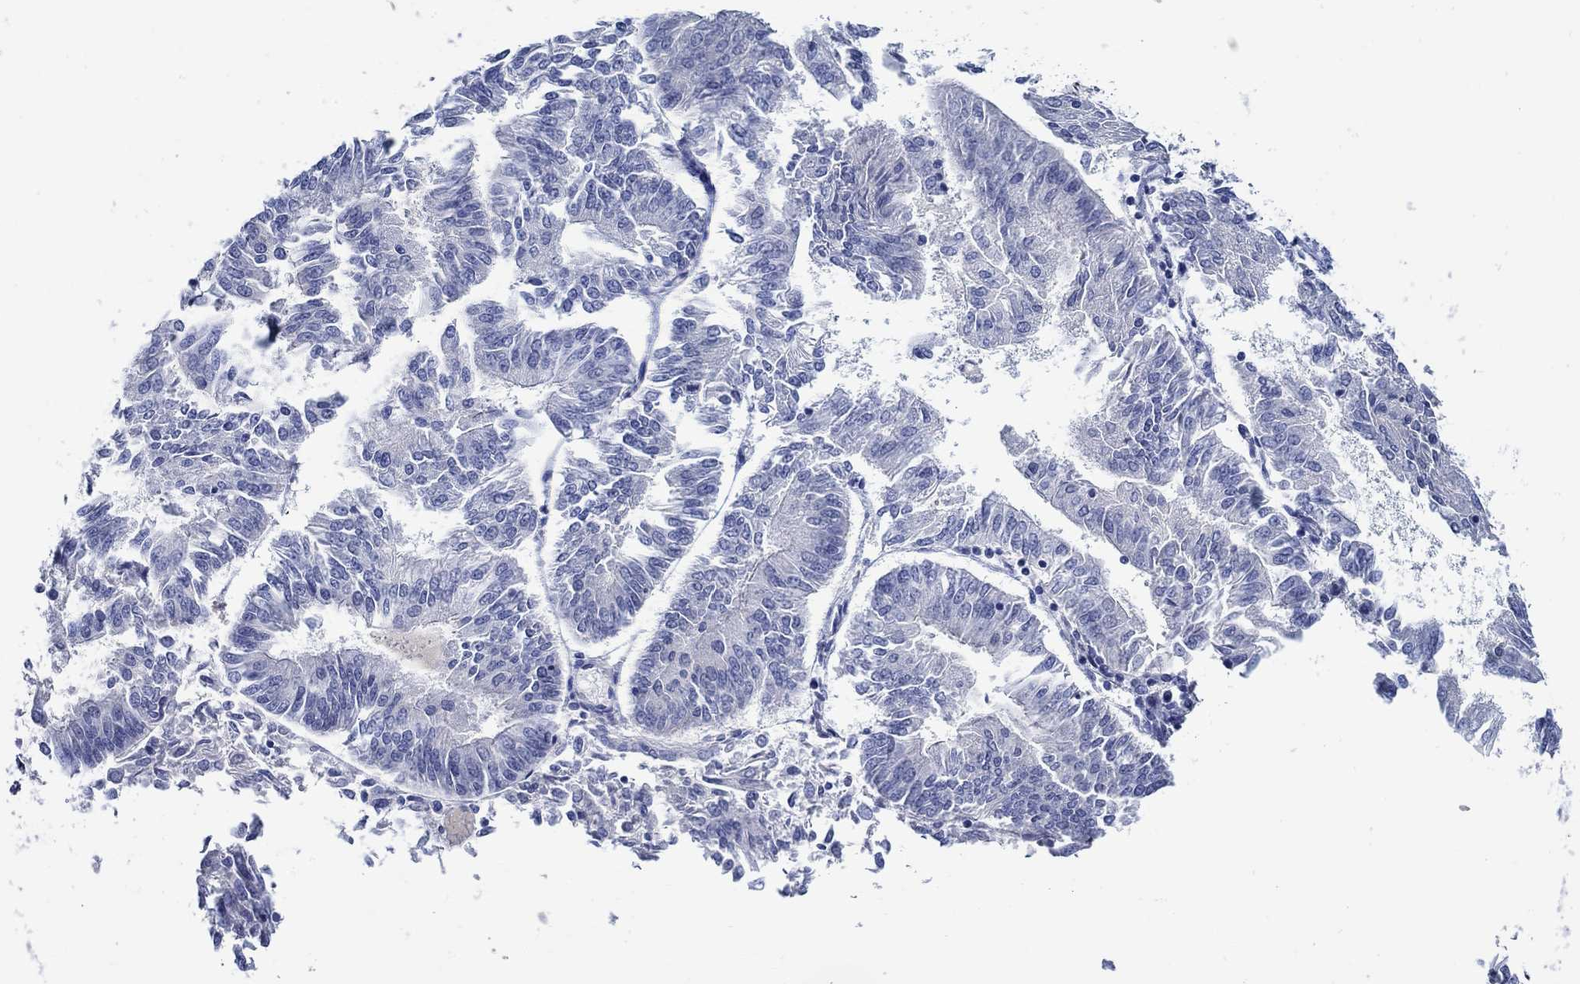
{"staining": {"intensity": "negative", "quantity": "none", "location": "none"}, "tissue": "endometrial cancer", "cell_type": "Tumor cells", "image_type": "cancer", "snomed": [{"axis": "morphology", "description": "Adenocarcinoma, NOS"}, {"axis": "topography", "description": "Endometrium"}], "caption": "IHC image of human endometrial cancer stained for a protein (brown), which exhibits no staining in tumor cells.", "gene": "MC2R", "patient": {"sex": "female", "age": 58}}